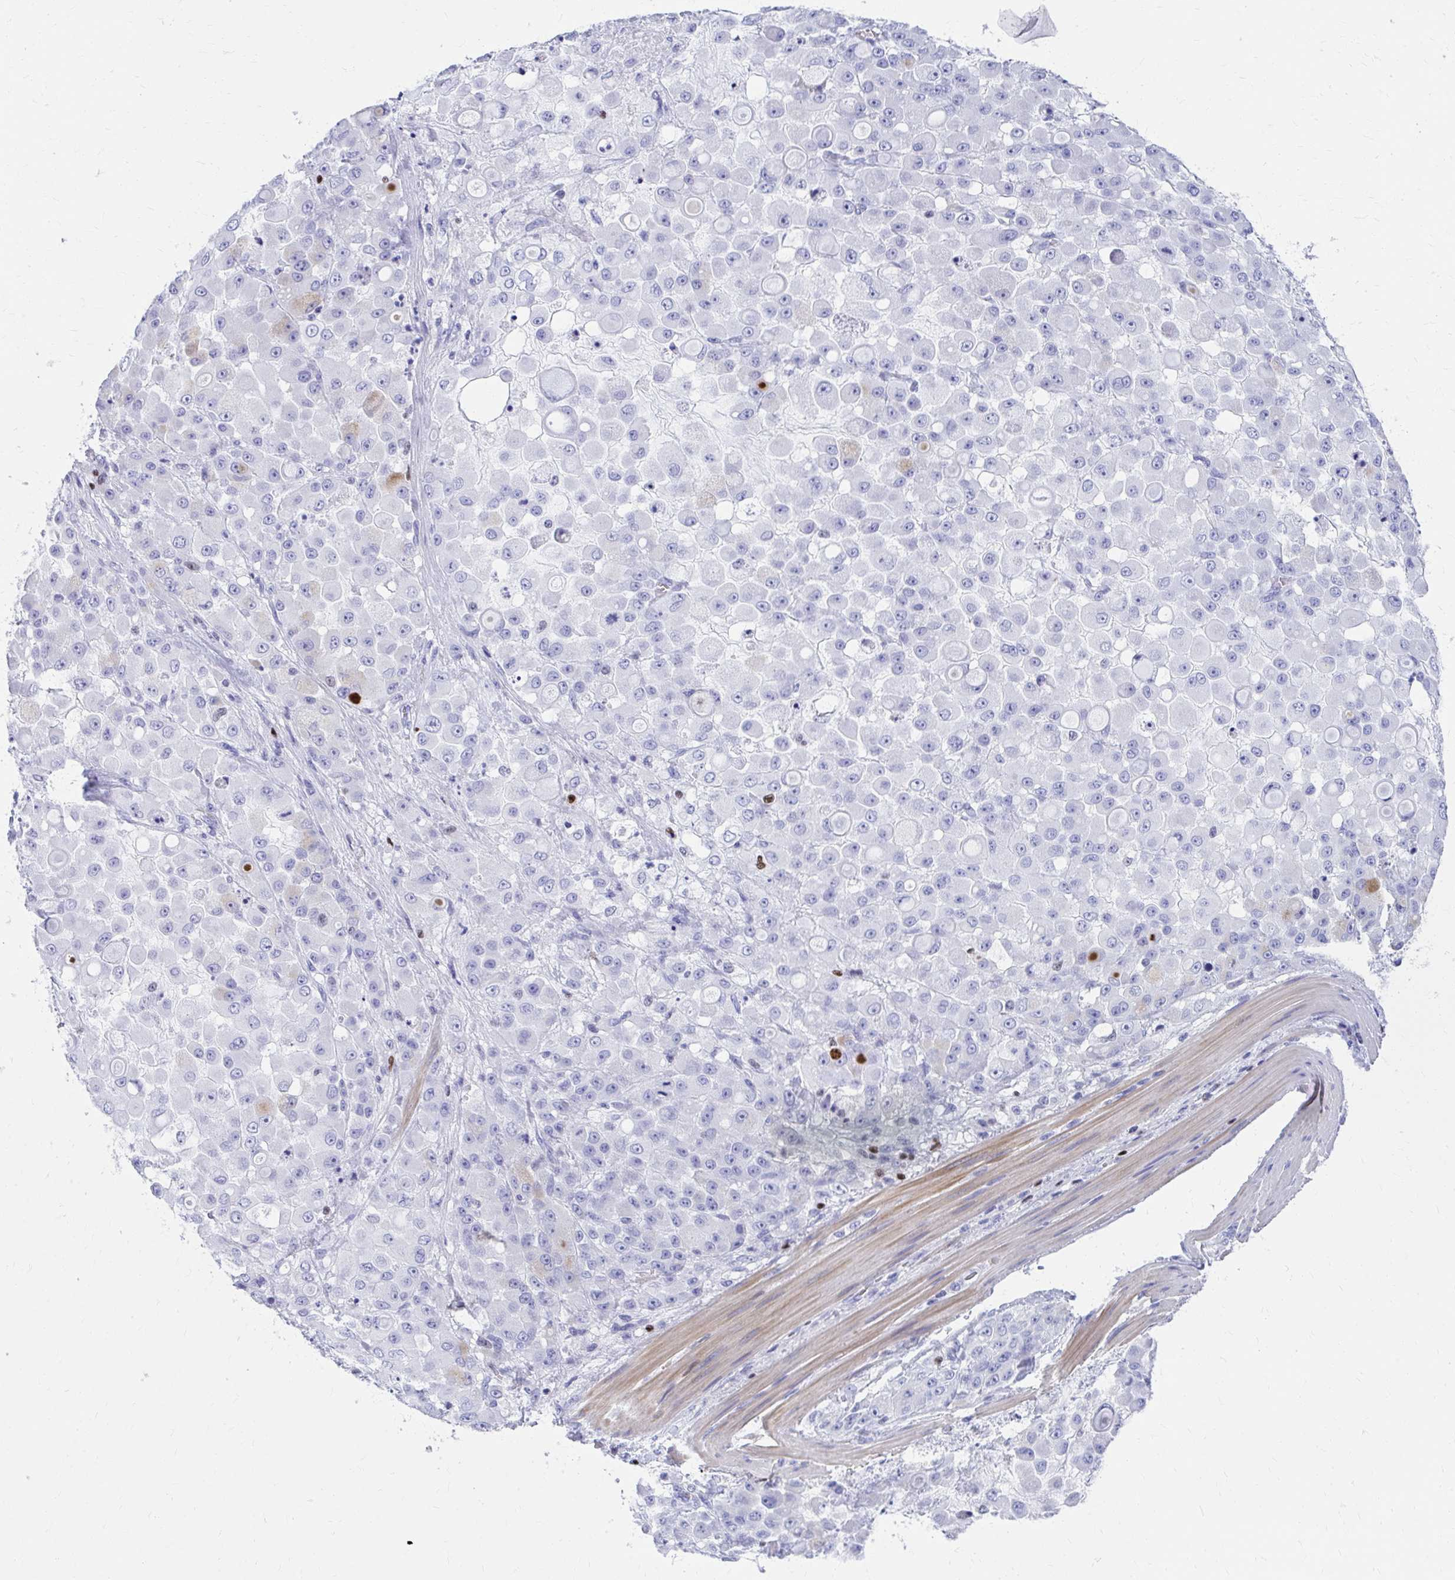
{"staining": {"intensity": "negative", "quantity": "none", "location": "none"}, "tissue": "stomach cancer", "cell_type": "Tumor cells", "image_type": "cancer", "snomed": [{"axis": "morphology", "description": "Adenocarcinoma, NOS"}, {"axis": "topography", "description": "Stomach"}], "caption": "Immunohistochemistry histopathology image of stomach adenocarcinoma stained for a protein (brown), which shows no expression in tumor cells. (Immunohistochemistry (ihc), brightfield microscopy, high magnification).", "gene": "RUNX3", "patient": {"sex": "female", "age": 76}}